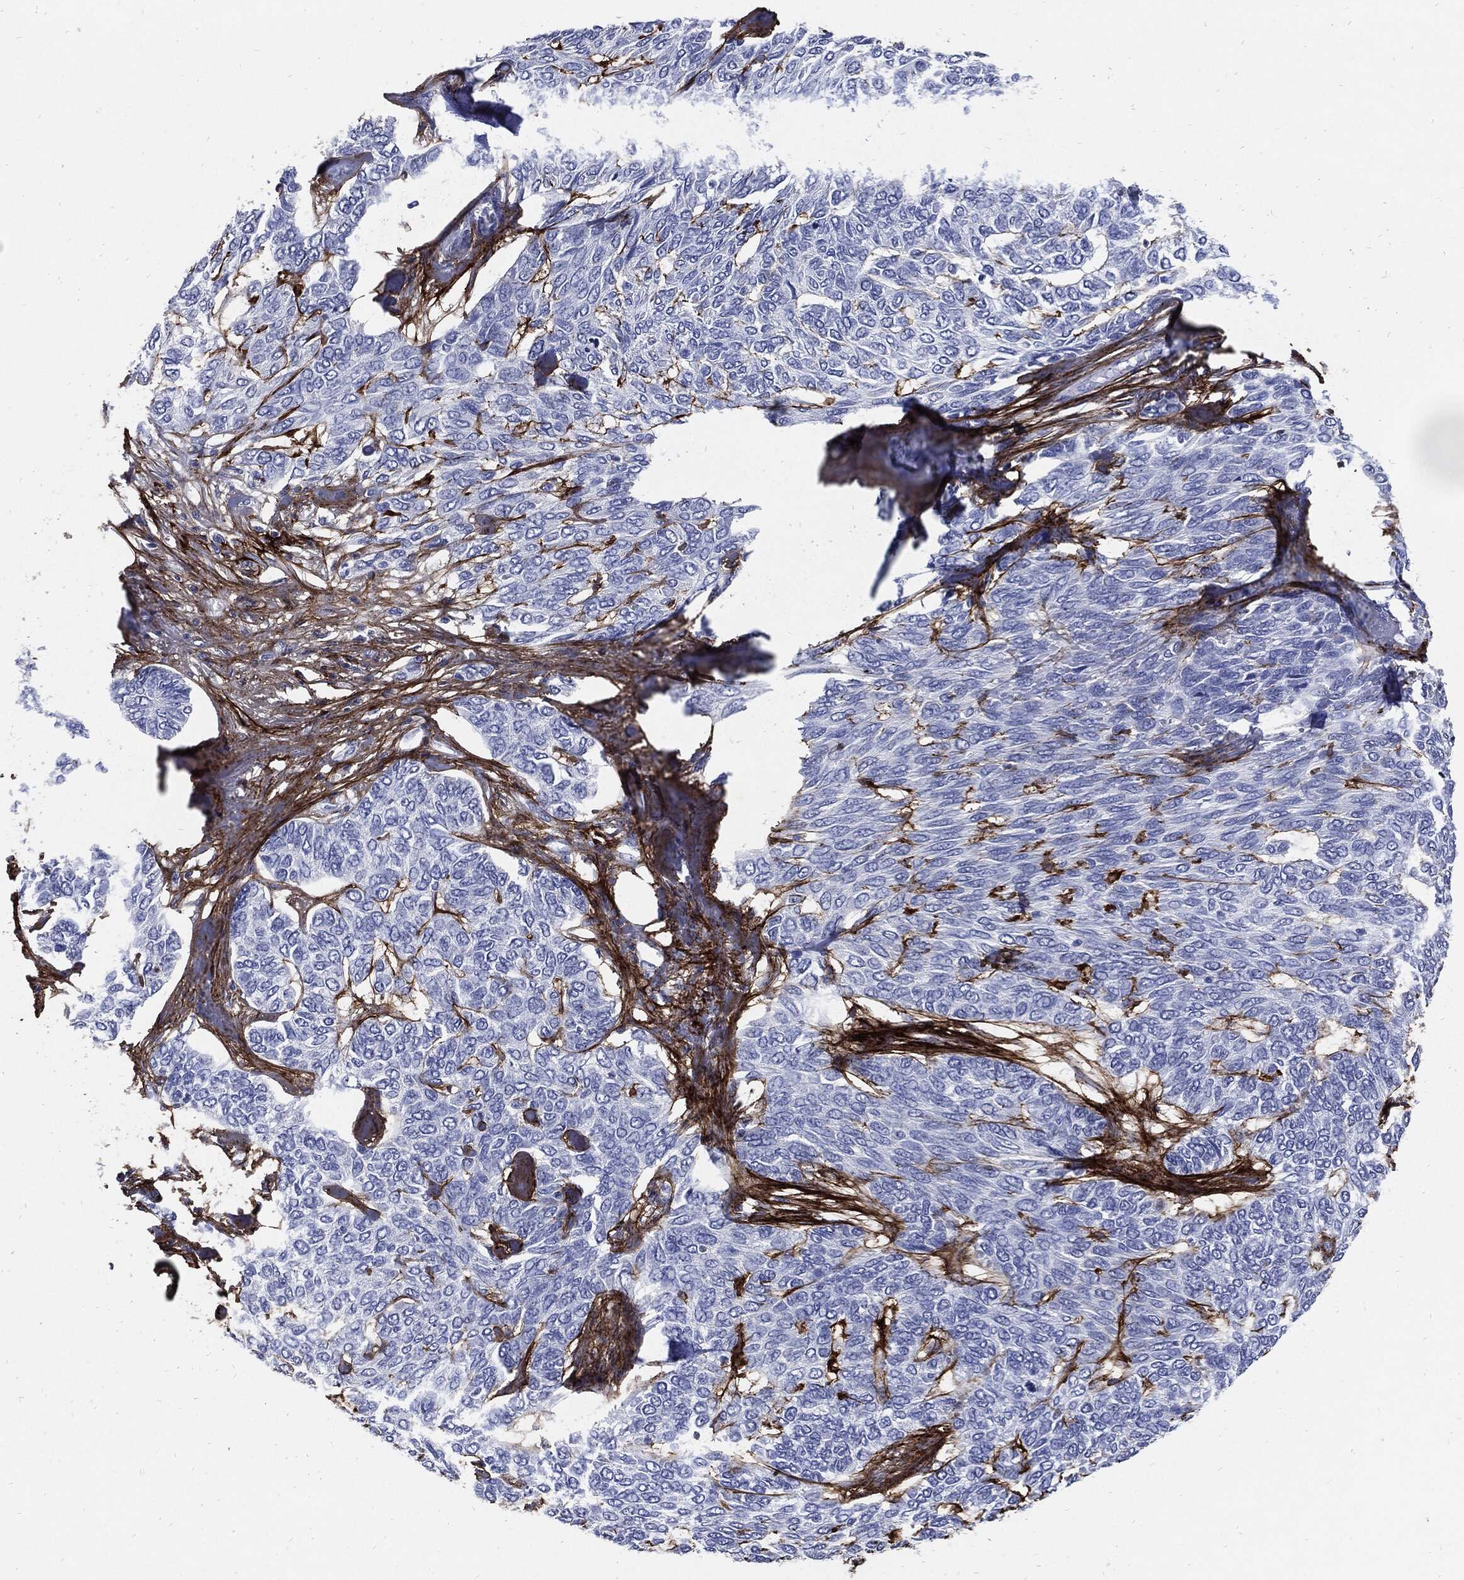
{"staining": {"intensity": "negative", "quantity": "none", "location": "none"}, "tissue": "skin cancer", "cell_type": "Tumor cells", "image_type": "cancer", "snomed": [{"axis": "morphology", "description": "Basal cell carcinoma"}, {"axis": "topography", "description": "Skin"}], "caption": "The histopathology image displays no significant positivity in tumor cells of skin cancer (basal cell carcinoma). (Immunohistochemistry (ihc), brightfield microscopy, high magnification).", "gene": "FBN1", "patient": {"sex": "female", "age": 65}}